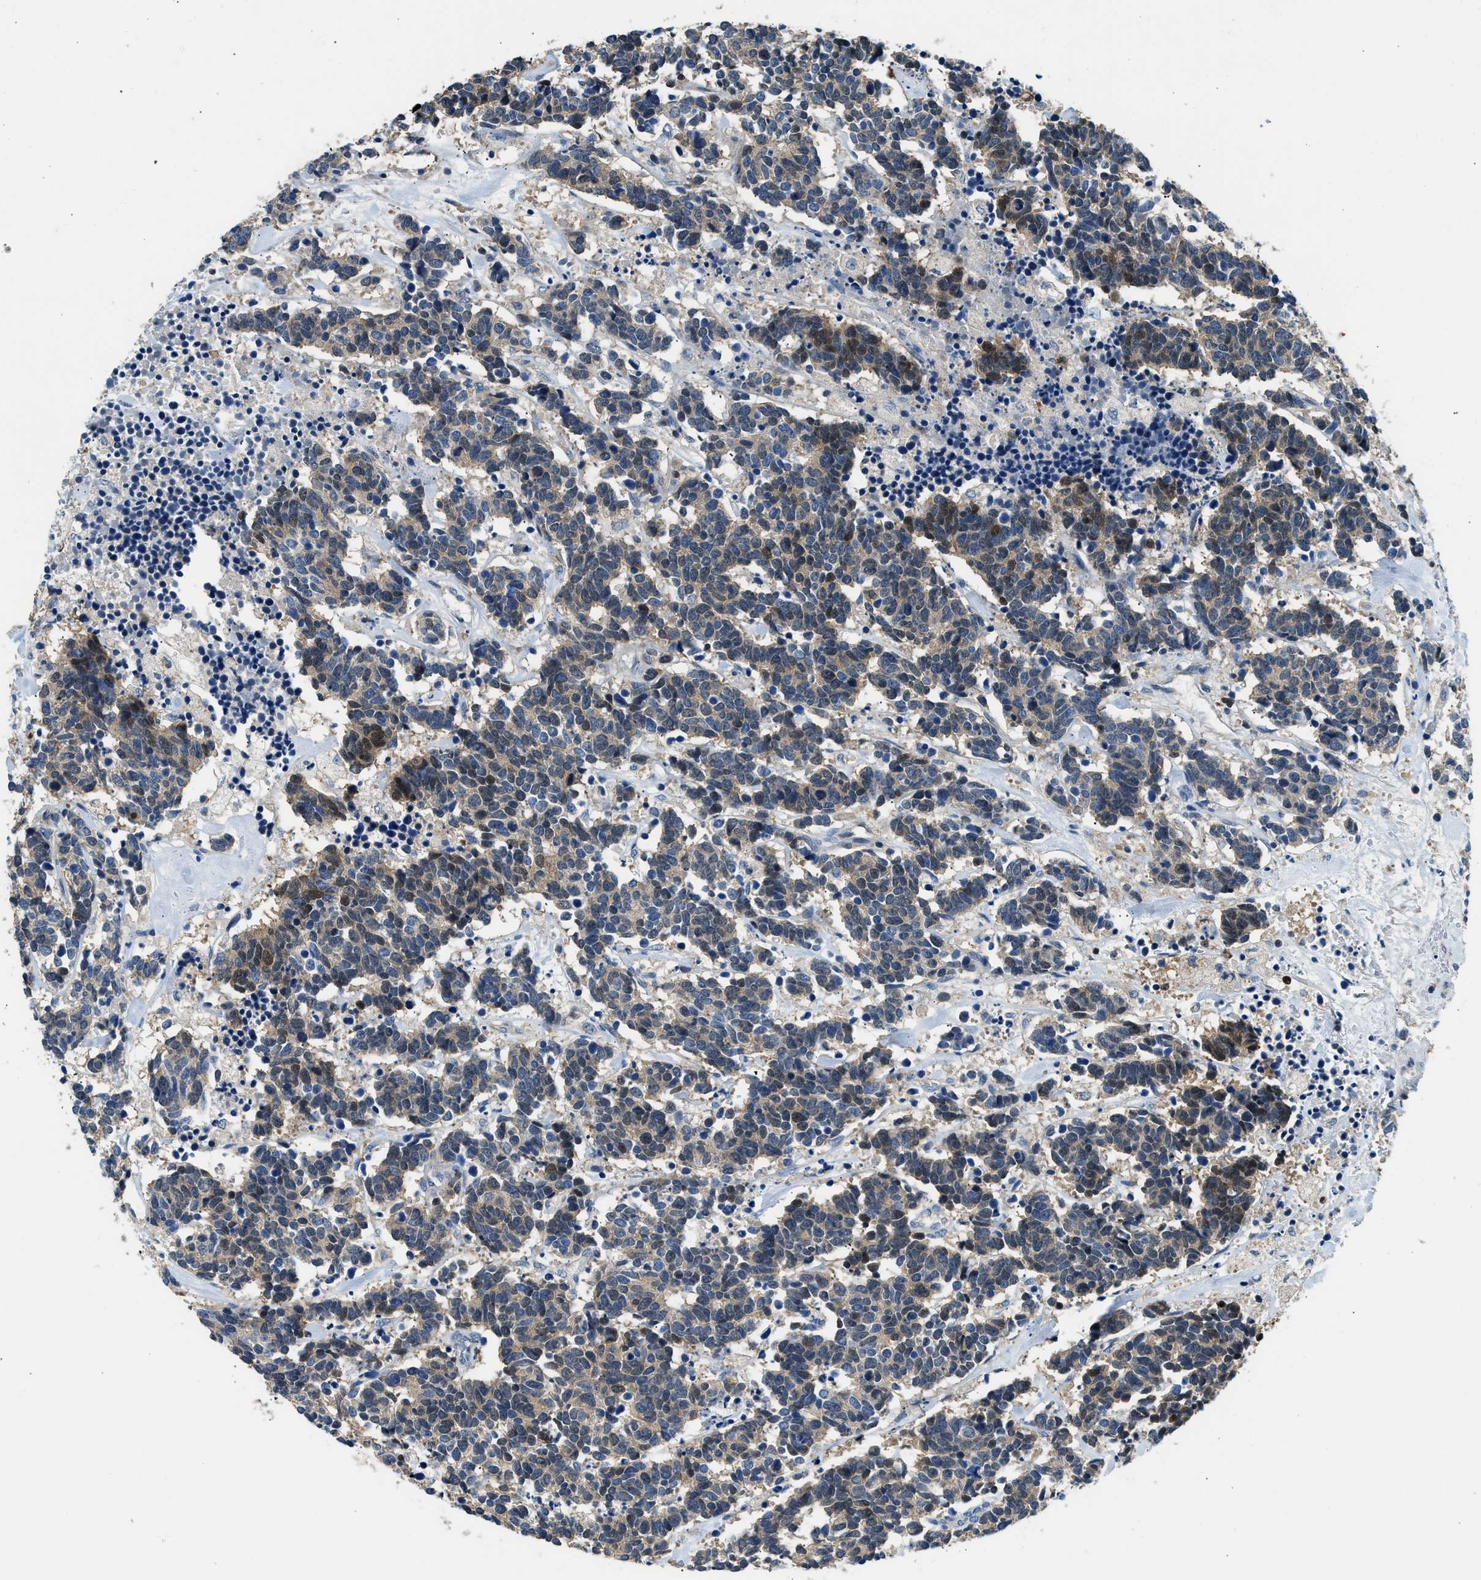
{"staining": {"intensity": "weak", "quantity": ">75%", "location": "cytoplasmic/membranous,nuclear"}, "tissue": "carcinoid", "cell_type": "Tumor cells", "image_type": "cancer", "snomed": [{"axis": "morphology", "description": "Carcinoma, NOS"}, {"axis": "morphology", "description": "Carcinoid, malignant, NOS"}, {"axis": "topography", "description": "Urinary bladder"}], "caption": "Carcinoid was stained to show a protein in brown. There is low levels of weak cytoplasmic/membranous and nuclear expression in approximately >75% of tumor cells. (Brightfield microscopy of DAB IHC at high magnification).", "gene": "TOX", "patient": {"sex": "male", "age": 57}}